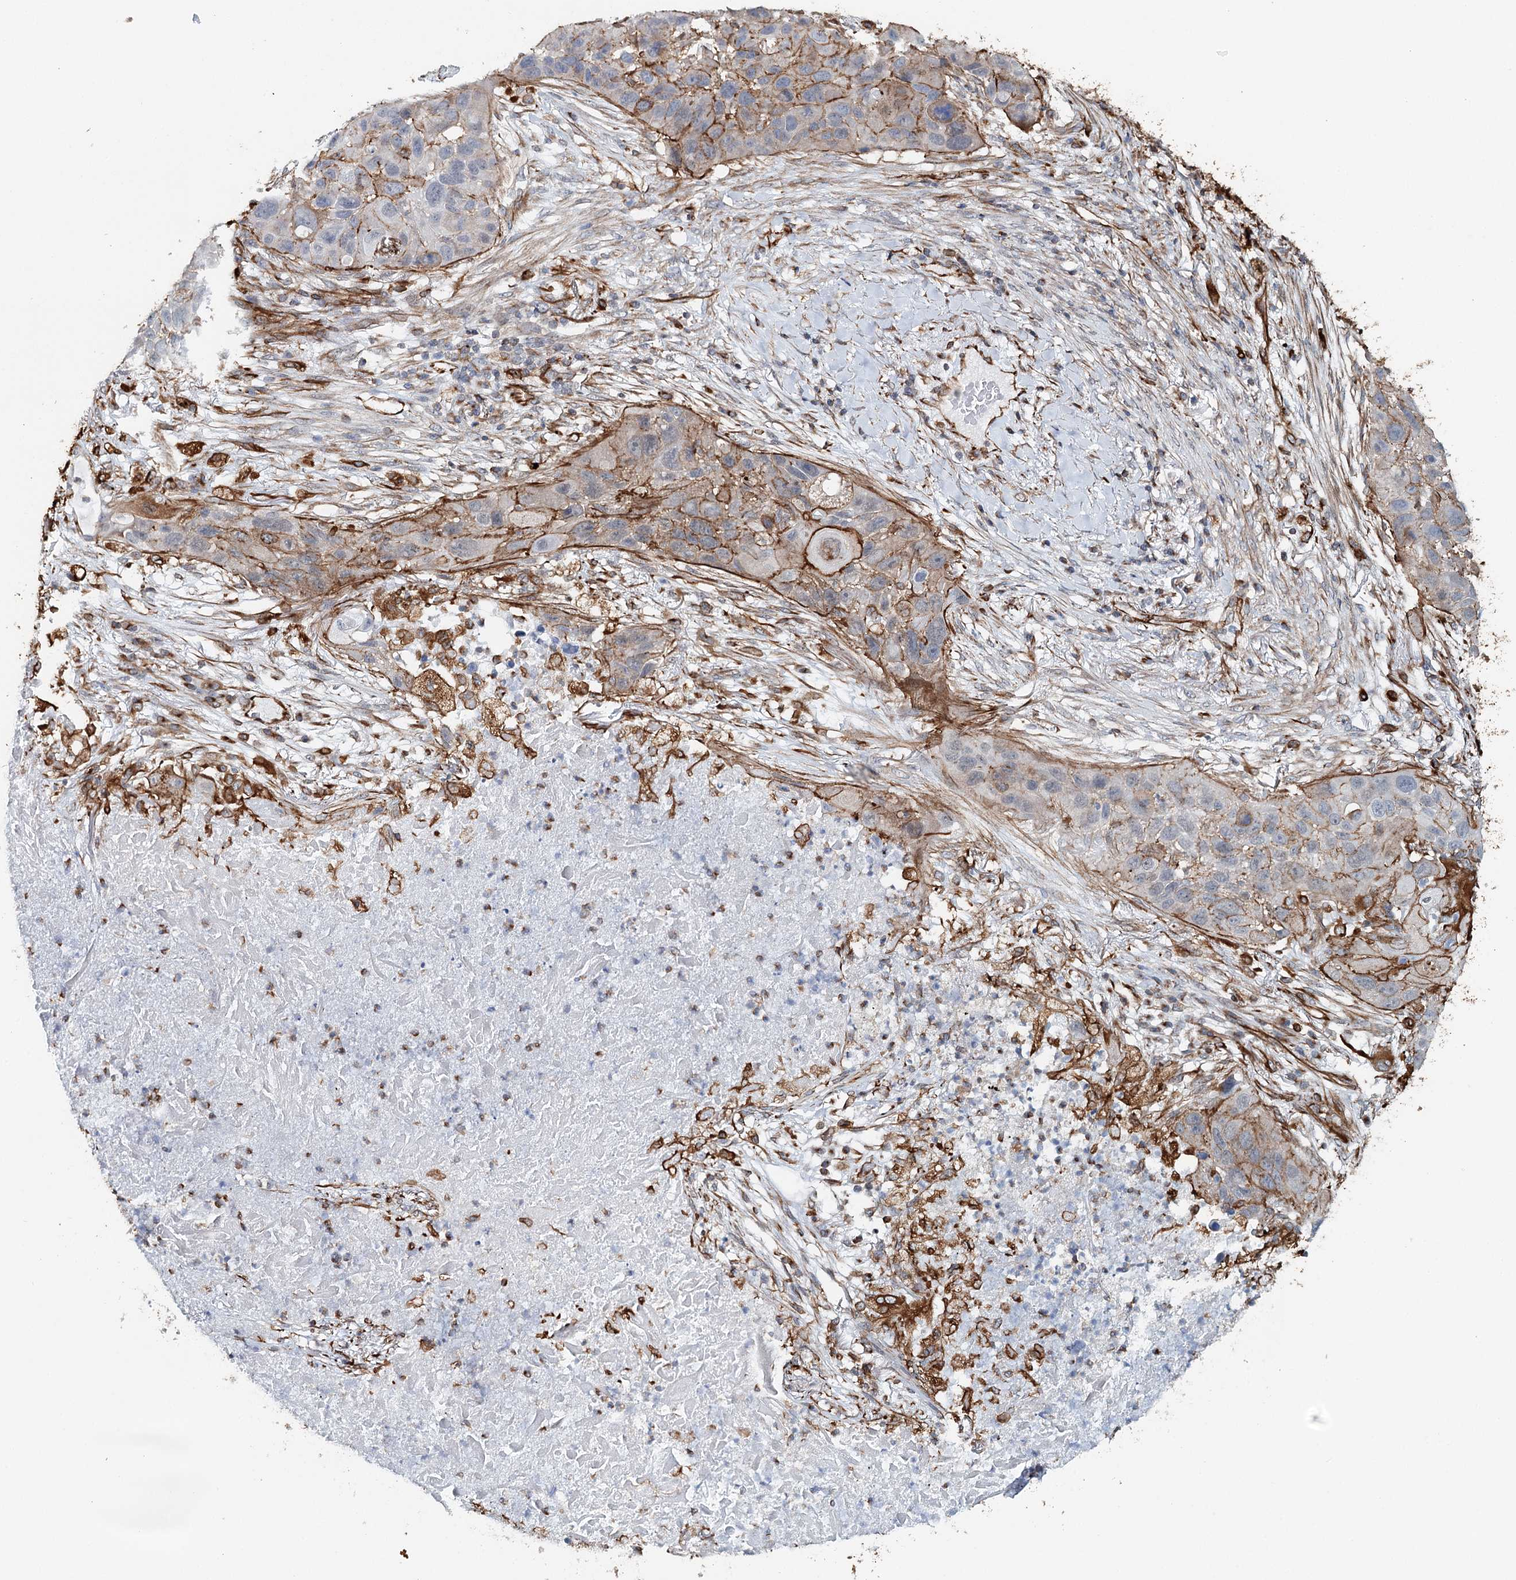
{"staining": {"intensity": "moderate", "quantity": "<25%", "location": "cytoplasmic/membranous"}, "tissue": "lung cancer", "cell_type": "Tumor cells", "image_type": "cancer", "snomed": [{"axis": "morphology", "description": "Squamous cell carcinoma, NOS"}, {"axis": "topography", "description": "Lung"}], "caption": "Immunohistochemistry (IHC) photomicrograph of neoplastic tissue: lung cancer (squamous cell carcinoma) stained using immunohistochemistry (IHC) reveals low levels of moderate protein expression localized specifically in the cytoplasmic/membranous of tumor cells, appearing as a cytoplasmic/membranous brown color.", "gene": "SYNPO", "patient": {"sex": "male", "age": 57}}